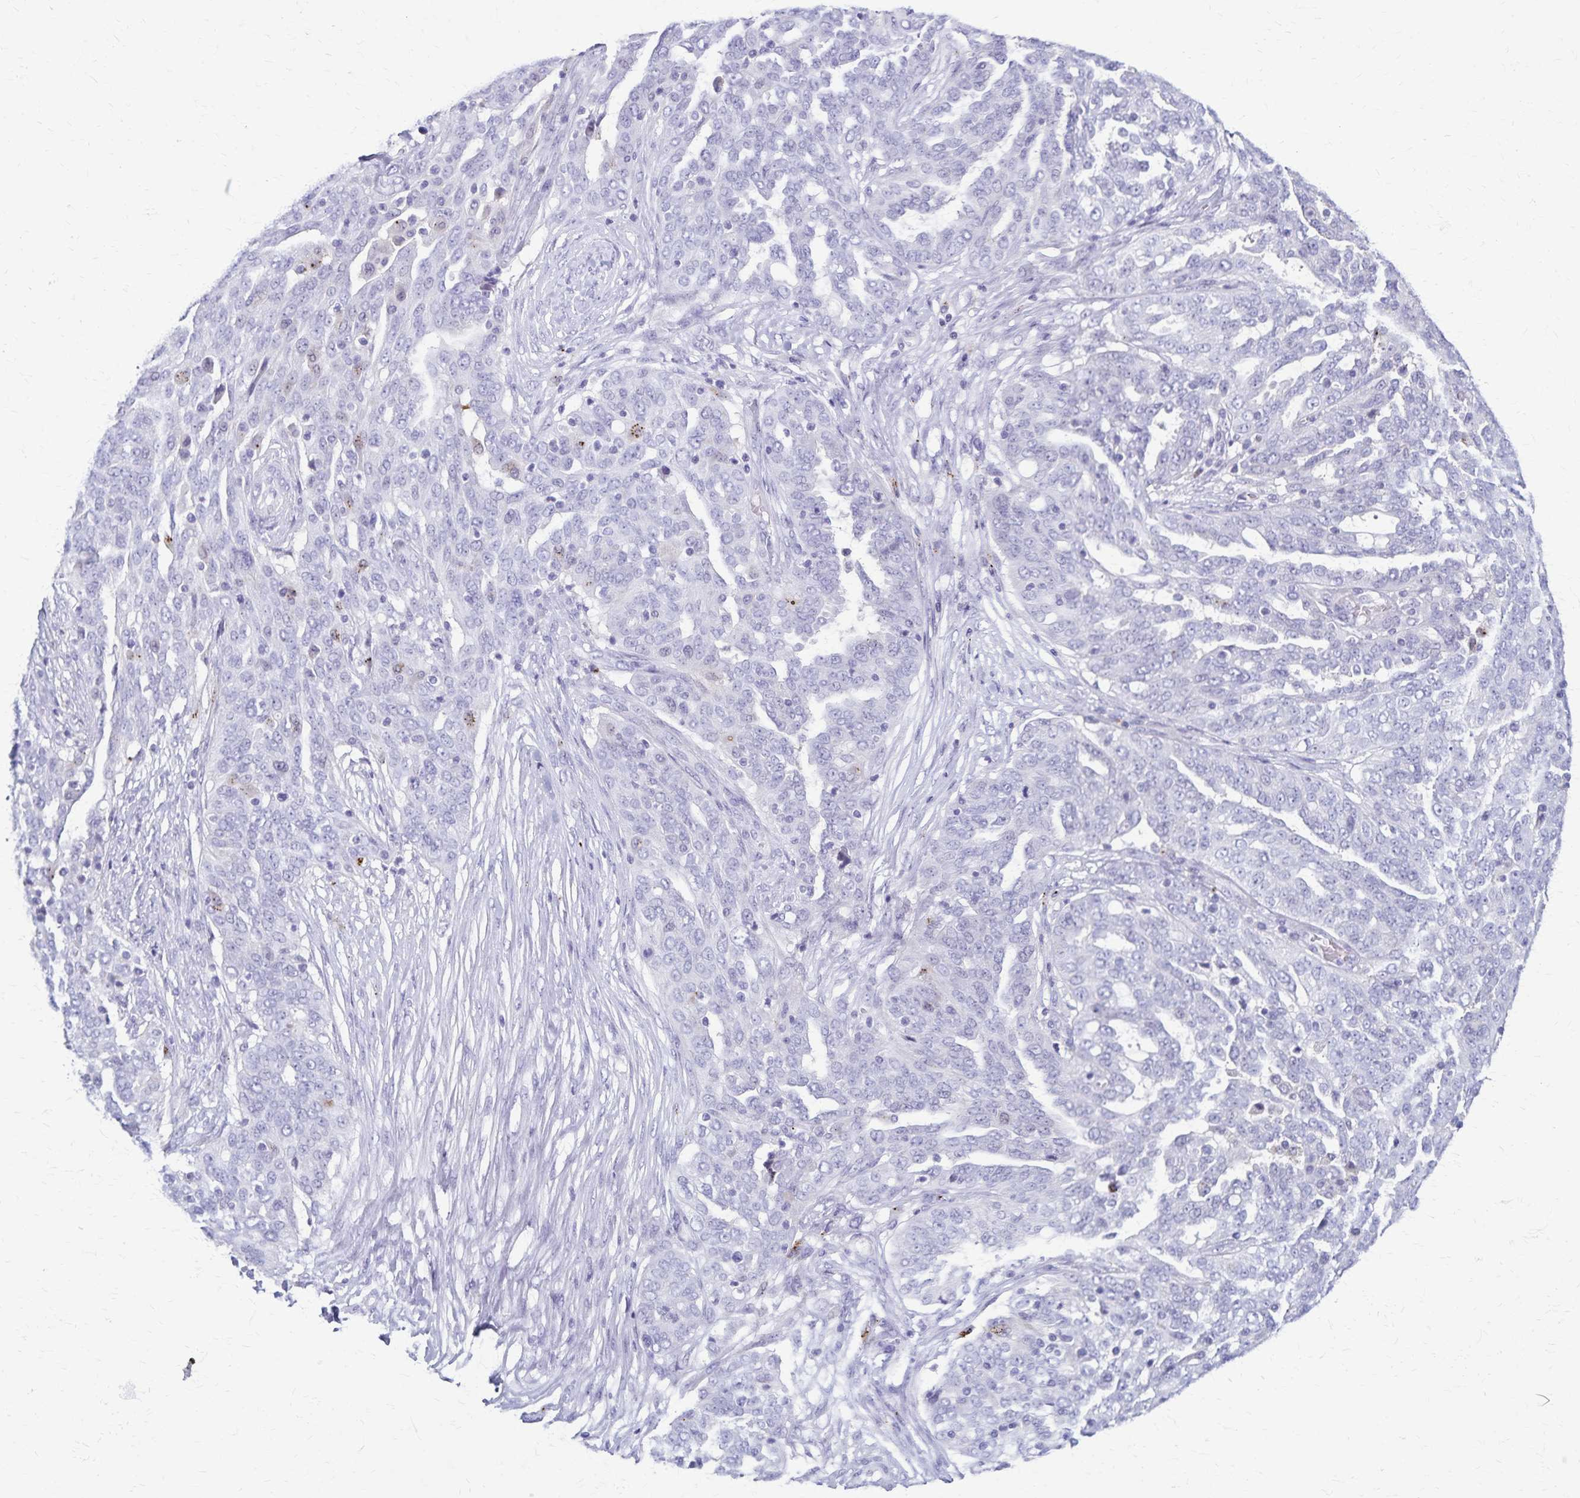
{"staining": {"intensity": "moderate", "quantity": "<25%", "location": "cytoplasmic/membranous"}, "tissue": "ovarian cancer", "cell_type": "Tumor cells", "image_type": "cancer", "snomed": [{"axis": "morphology", "description": "Cystadenocarcinoma, serous, NOS"}, {"axis": "topography", "description": "Ovary"}], "caption": "This is a photomicrograph of IHC staining of ovarian serous cystadenocarcinoma, which shows moderate expression in the cytoplasmic/membranous of tumor cells.", "gene": "TMEM60", "patient": {"sex": "female", "age": 67}}